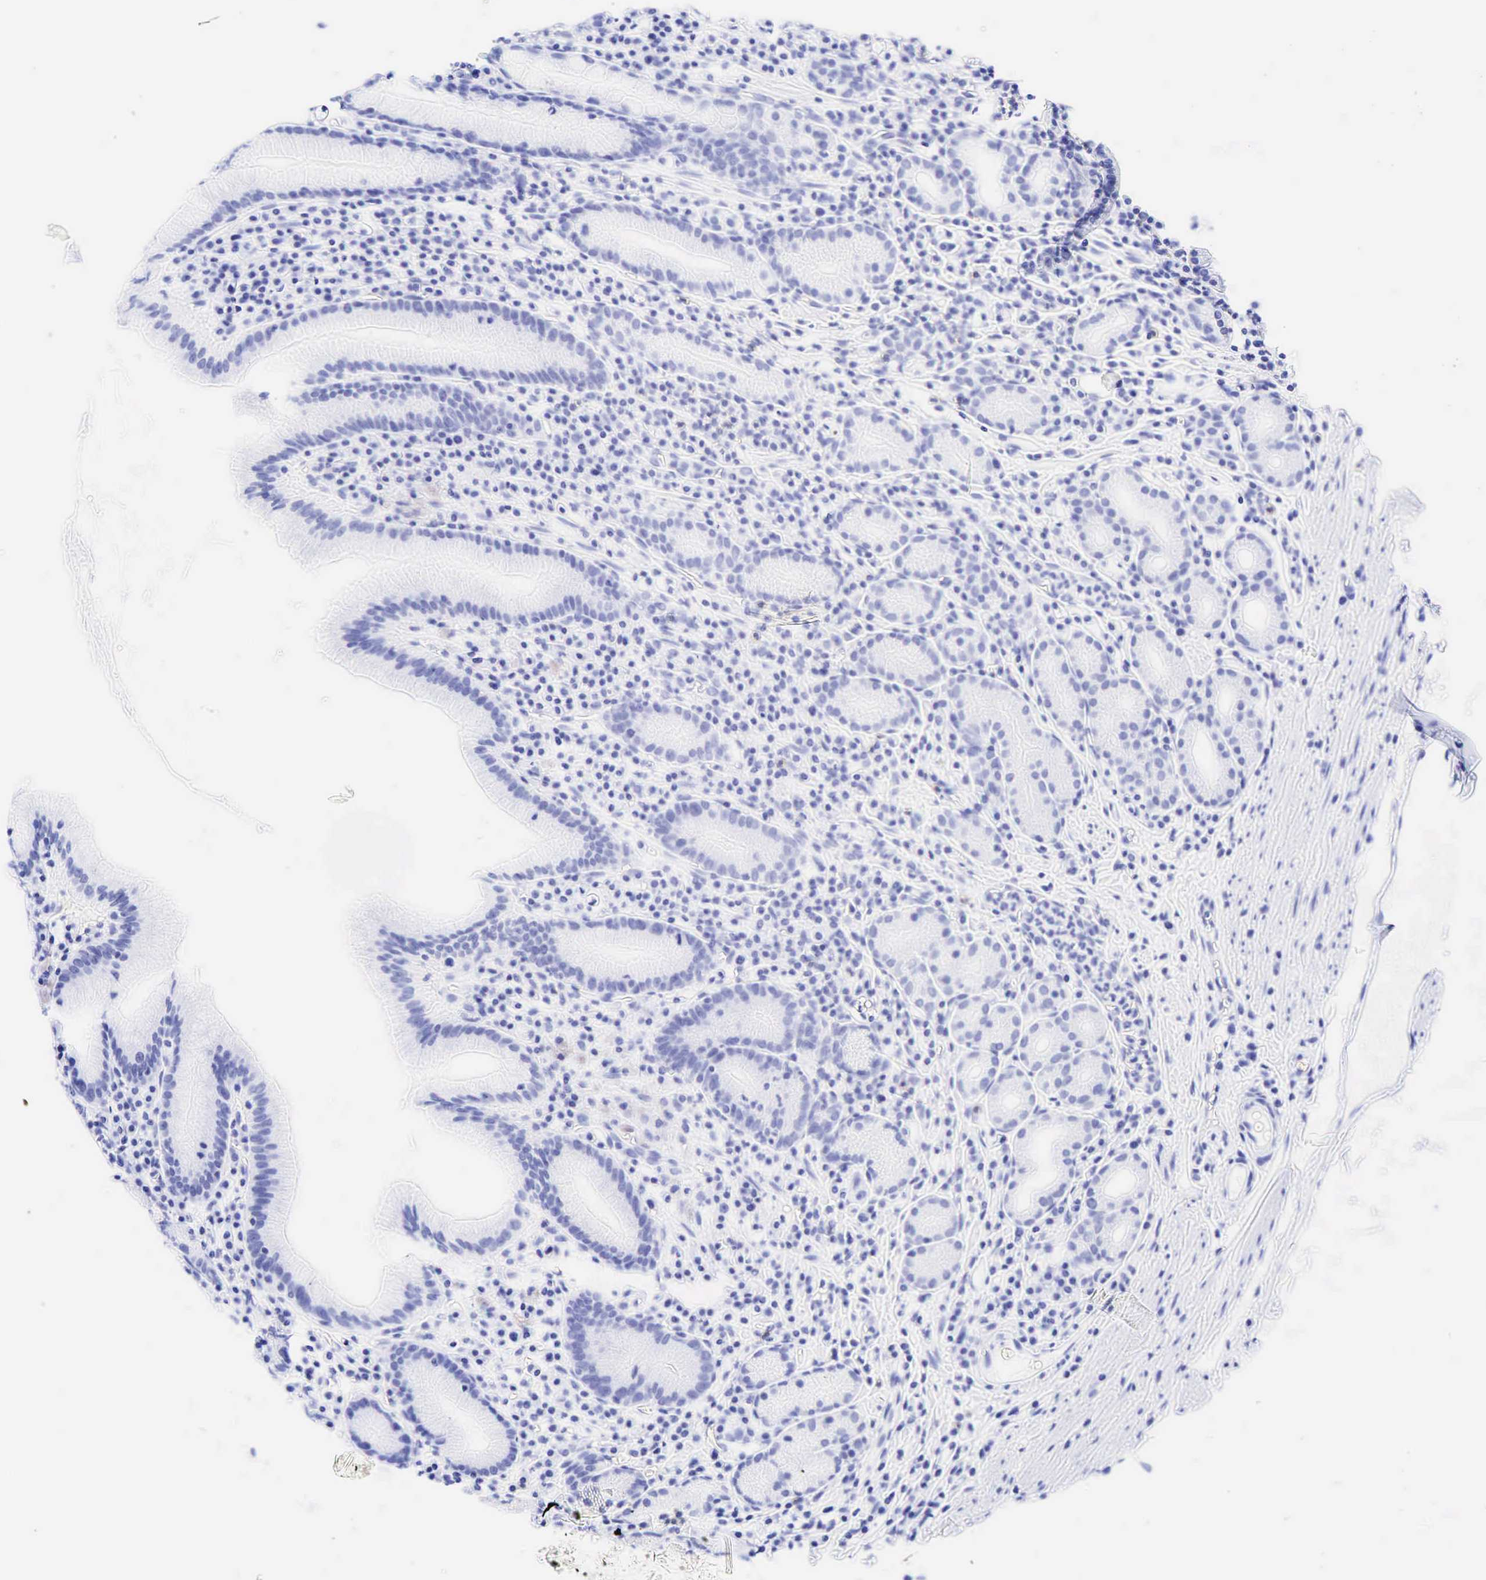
{"staining": {"intensity": "negative", "quantity": "none", "location": "none"}, "tissue": "stomach", "cell_type": "Glandular cells", "image_type": "normal", "snomed": [{"axis": "morphology", "description": "Normal tissue, NOS"}, {"axis": "topography", "description": "Stomach, lower"}], "caption": "High magnification brightfield microscopy of normal stomach stained with DAB (brown) and counterstained with hematoxylin (blue): glandular cells show no significant staining. (DAB (3,3'-diaminobenzidine) IHC, high magnification).", "gene": "CD99", "patient": {"sex": "male", "age": 58}}